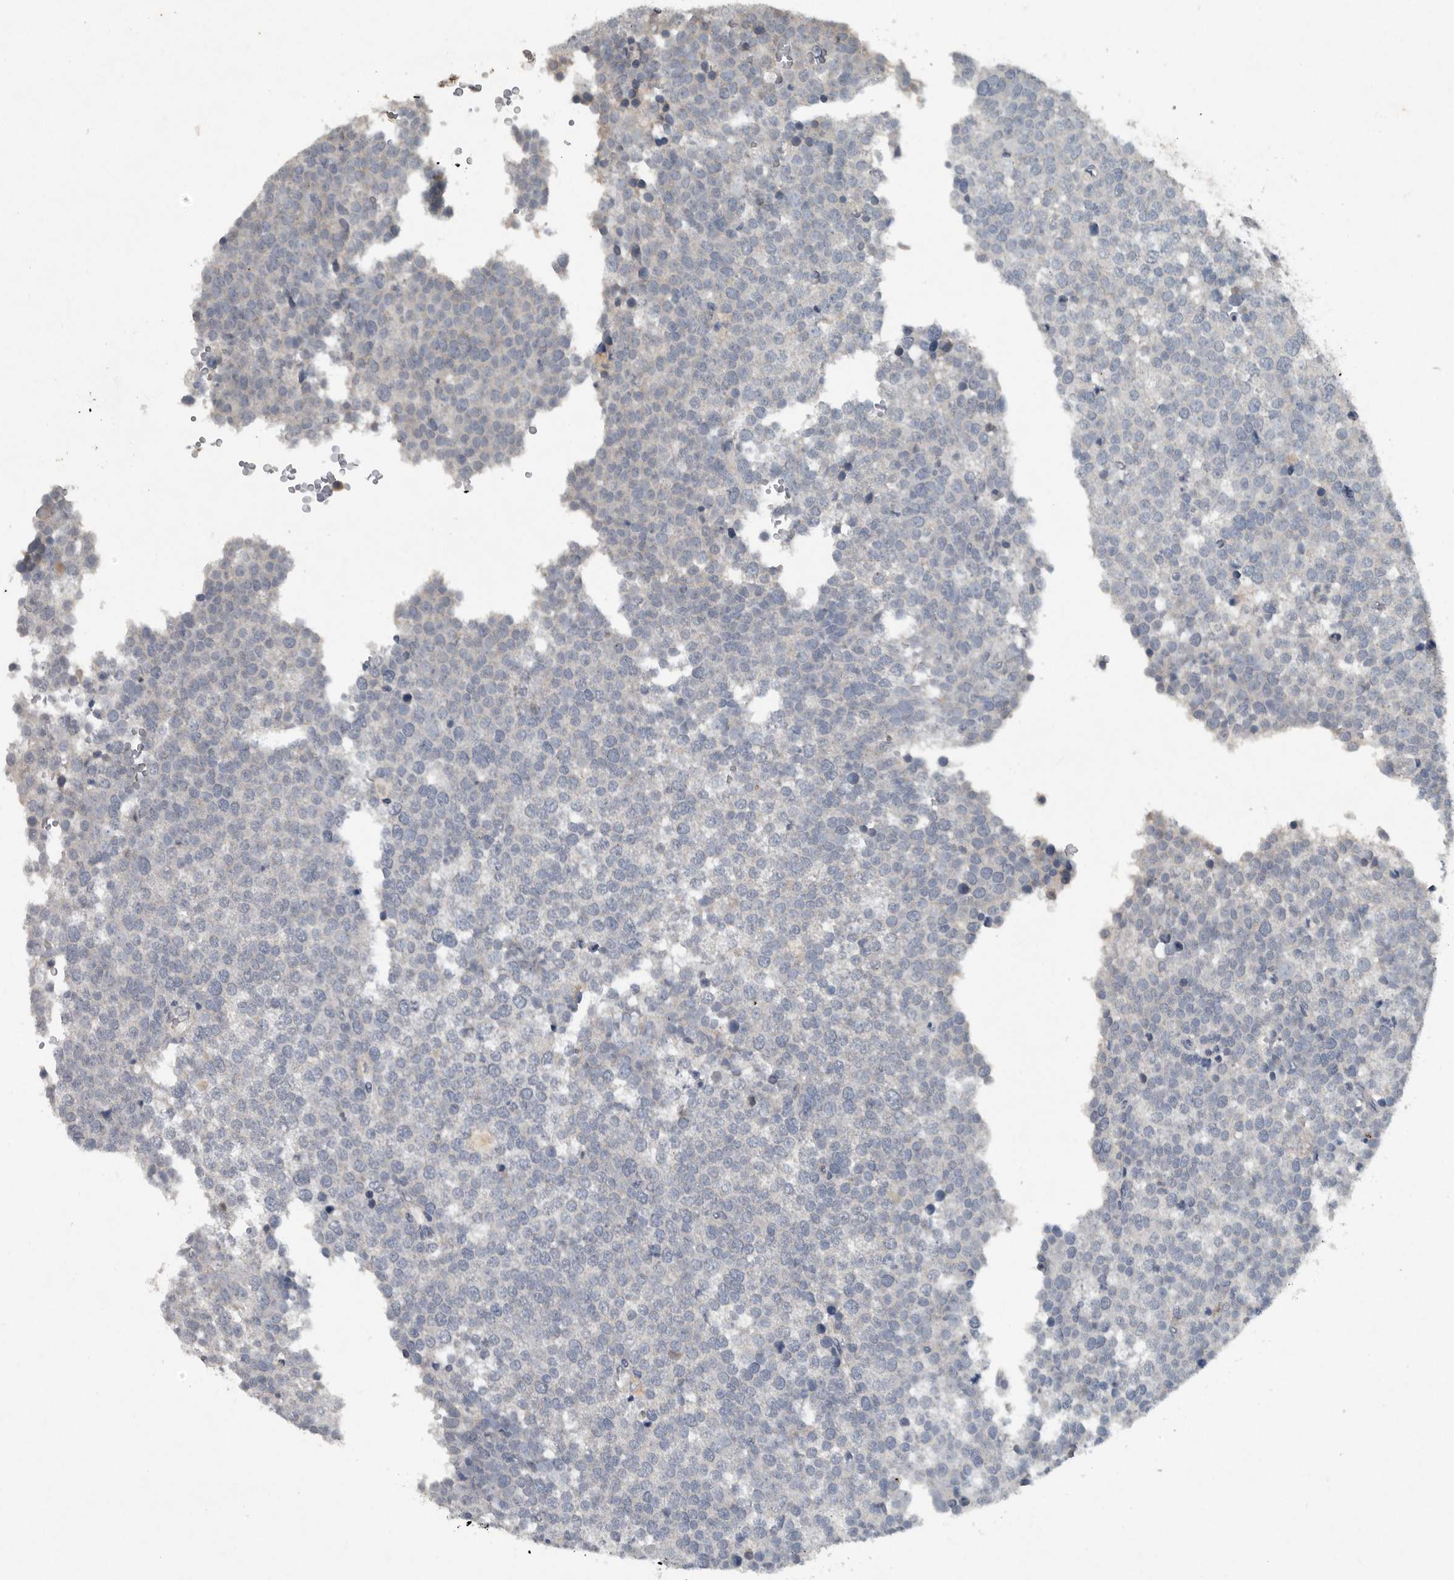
{"staining": {"intensity": "negative", "quantity": "none", "location": "none"}, "tissue": "testis cancer", "cell_type": "Tumor cells", "image_type": "cancer", "snomed": [{"axis": "morphology", "description": "Seminoma, NOS"}, {"axis": "topography", "description": "Testis"}], "caption": "Human seminoma (testis) stained for a protein using immunohistochemistry (IHC) shows no staining in tumor cells.", "gene": "IL20", "patient": {"sex": "male", "age": 71}}